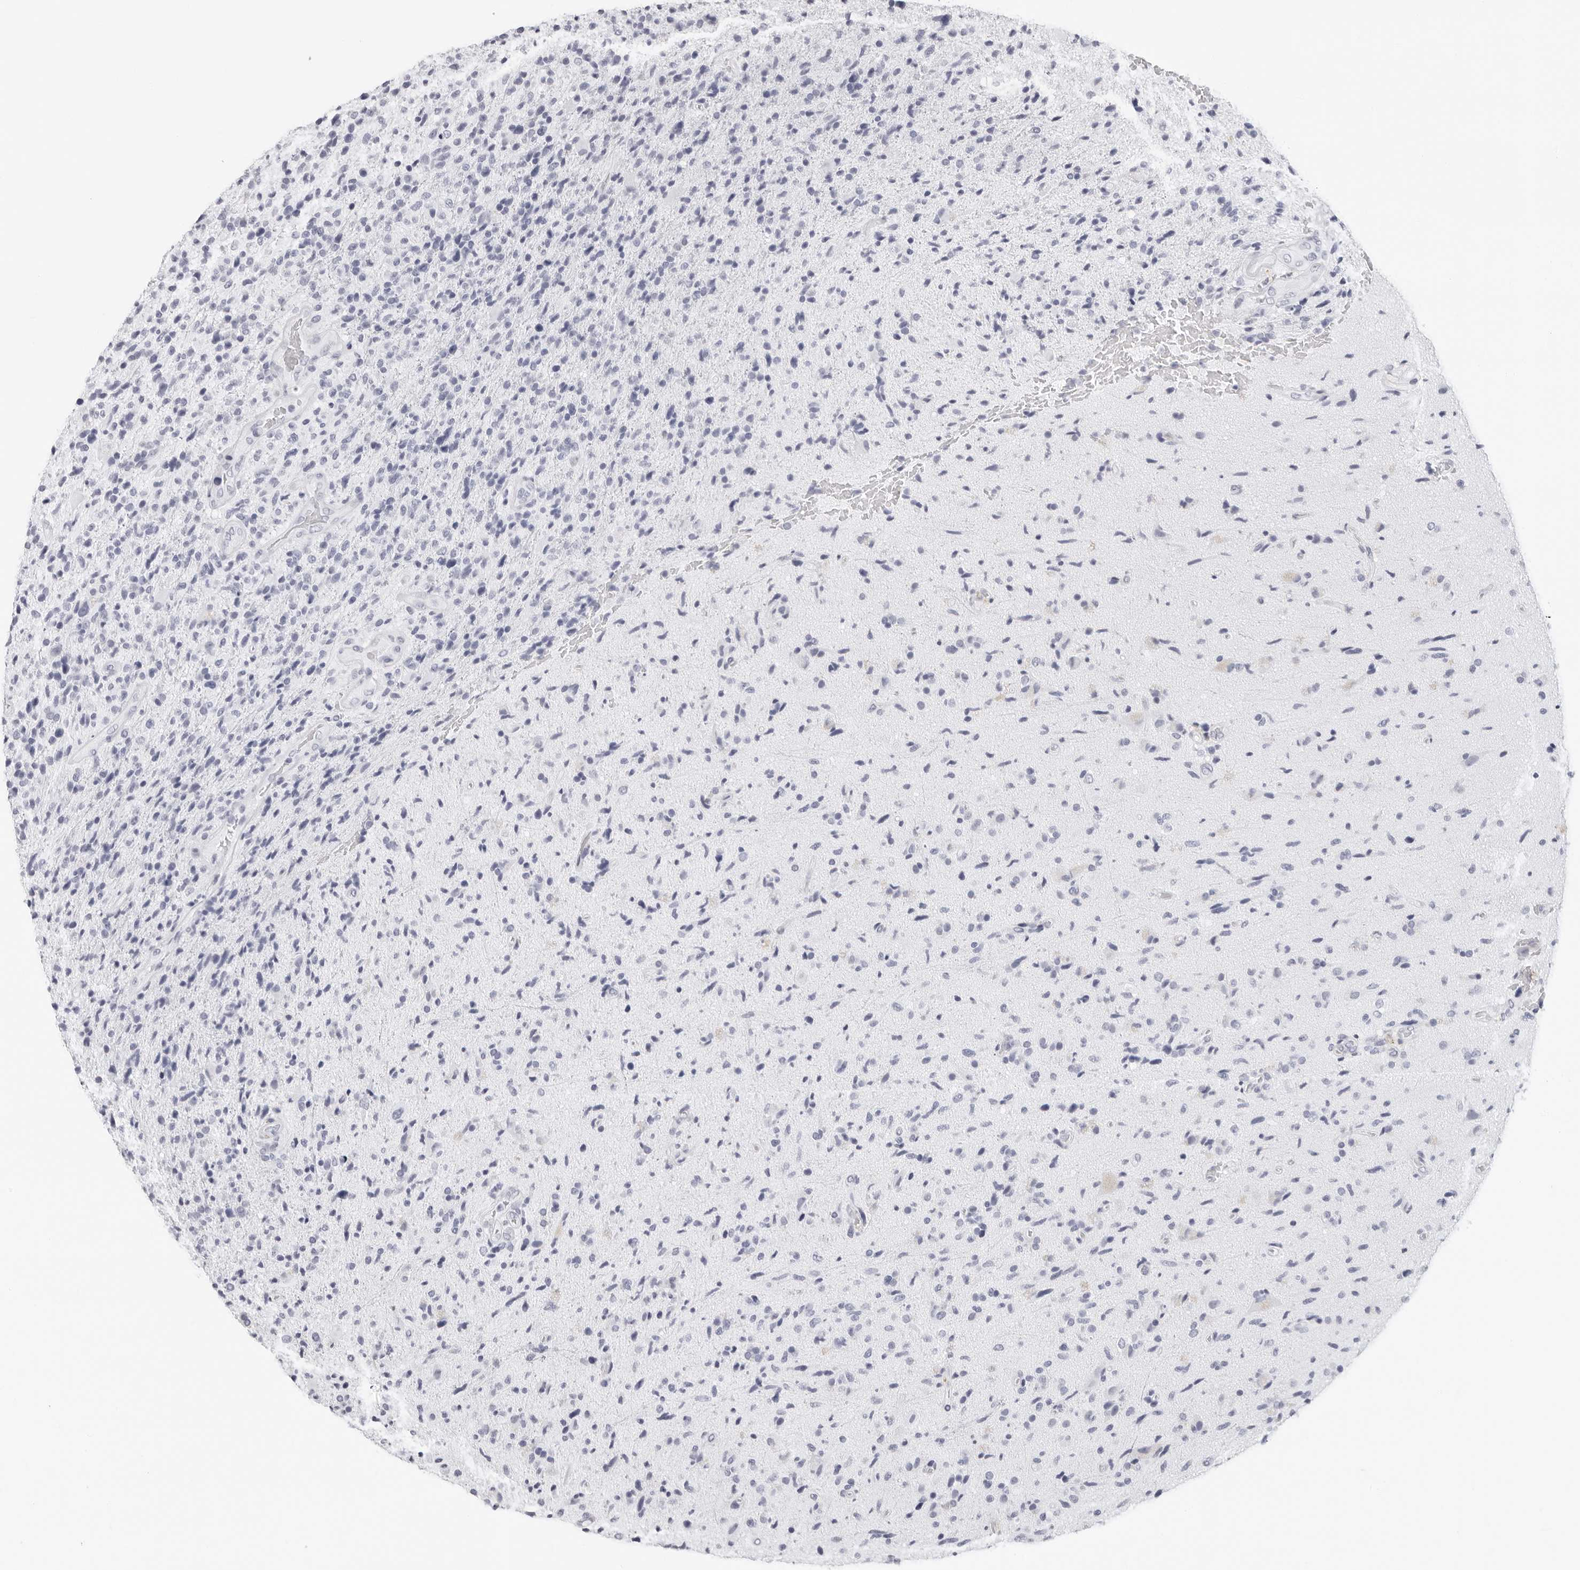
{"staining": {"intensity": "negative", "quantity": "none", "location": "none"}, "tissue": "glioma", "cell_type": "Tumor cells", "image_type": "cancer", "snomed": [{"axis": "morphology", "description": "Glioma, malignant, High grade"}, {"axis": "topography", "description": "Brain"}], "caption": "High magnification brightfield microscopy of malignant high-grade glioma stained with DAB (3,3'-diaminobenzidine) (brown) and counterstained with hematoxylin (blue): tumor cells show no significant staining.", "gene": "AGMAT", "patient": {"sex": "male", "age": 72}}